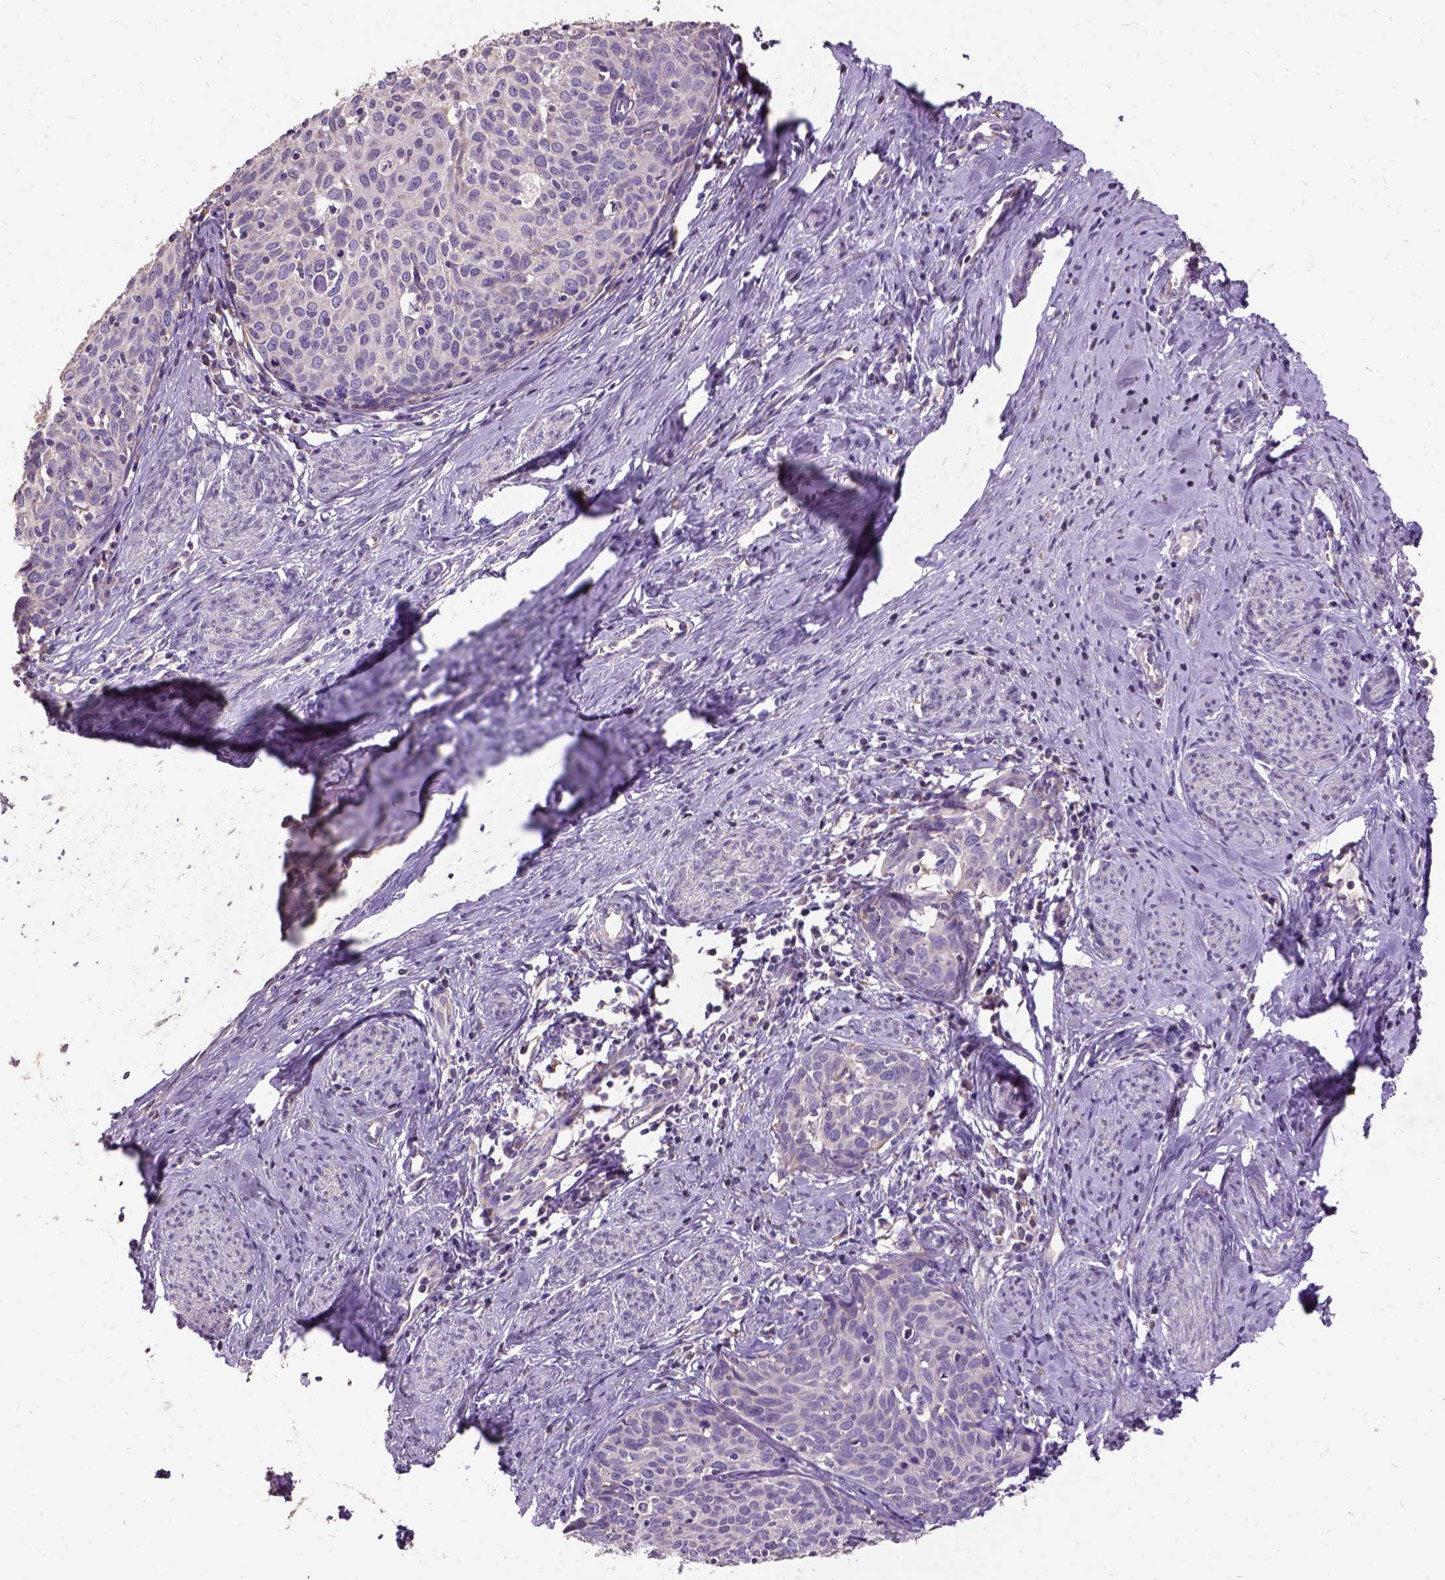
{"staining": {"intensity": "negative", "quantity": "none", "location": "none"}, "tissue": "cervical cancer", "cell_type": "Tumor cells", "image_type": "cancer", "snomed": [{"axis": "morphology", "description": "Squamous cell carcinoma, NOS"}, {"axis": "topography", "description": "Cervix"}], "caption": "DAB (3,3'-diaminobenzidine) immunohistochemical staining of human squamous cell carcinoma (cervical) displays no significant staining in tumor cells. Brightfield microscopy of immunohistochemistry stained with DAB (brown) and hematoxylin (blue), captured at high magnification.", "gene": "DQX1", "patient": {"sex": "female", "age": 62}}